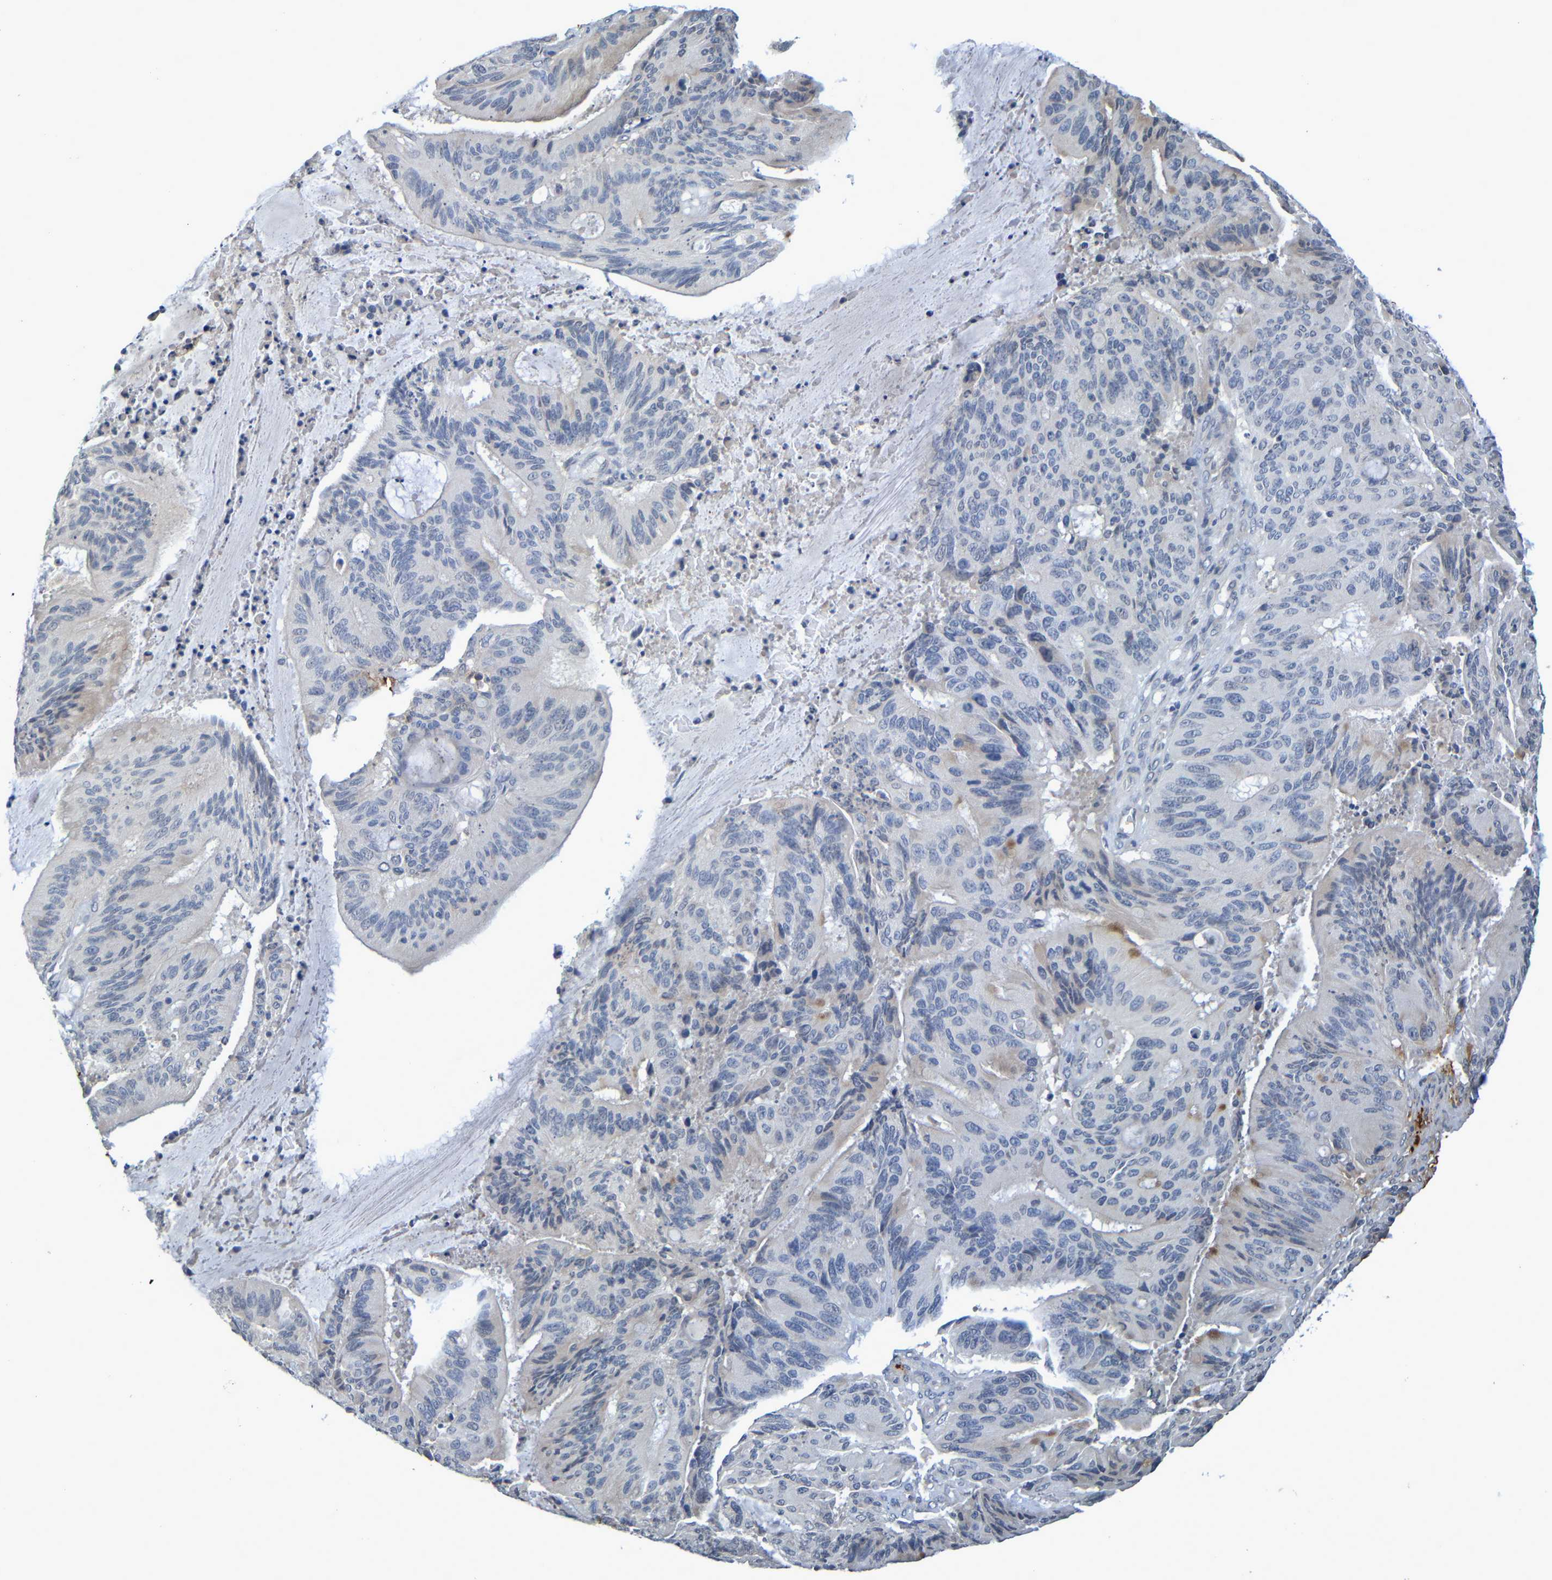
{"staining": {"intensity": "negative", "quantity": "none", "location": "none"}, "tissue": "liver cancer", "cell_type": "Tumor cells", "image_type": "cancer", "snomed": [{"axis": "morphology", "description": "Cholangiocarcinoma"}, {"axis": "topography", "description": "Liver"}], "caption": "Tumor cells are negative for brown protein staining in liver cancer. (Stains: DAB (3,3'-diaminobenzidine) immunohistochemistry with hematoxylin counter stain, Microscopy: brightfield microscopy at high magnification).", "gene": "C3AR1", "patient": {"sex": "female", "age": 73}}